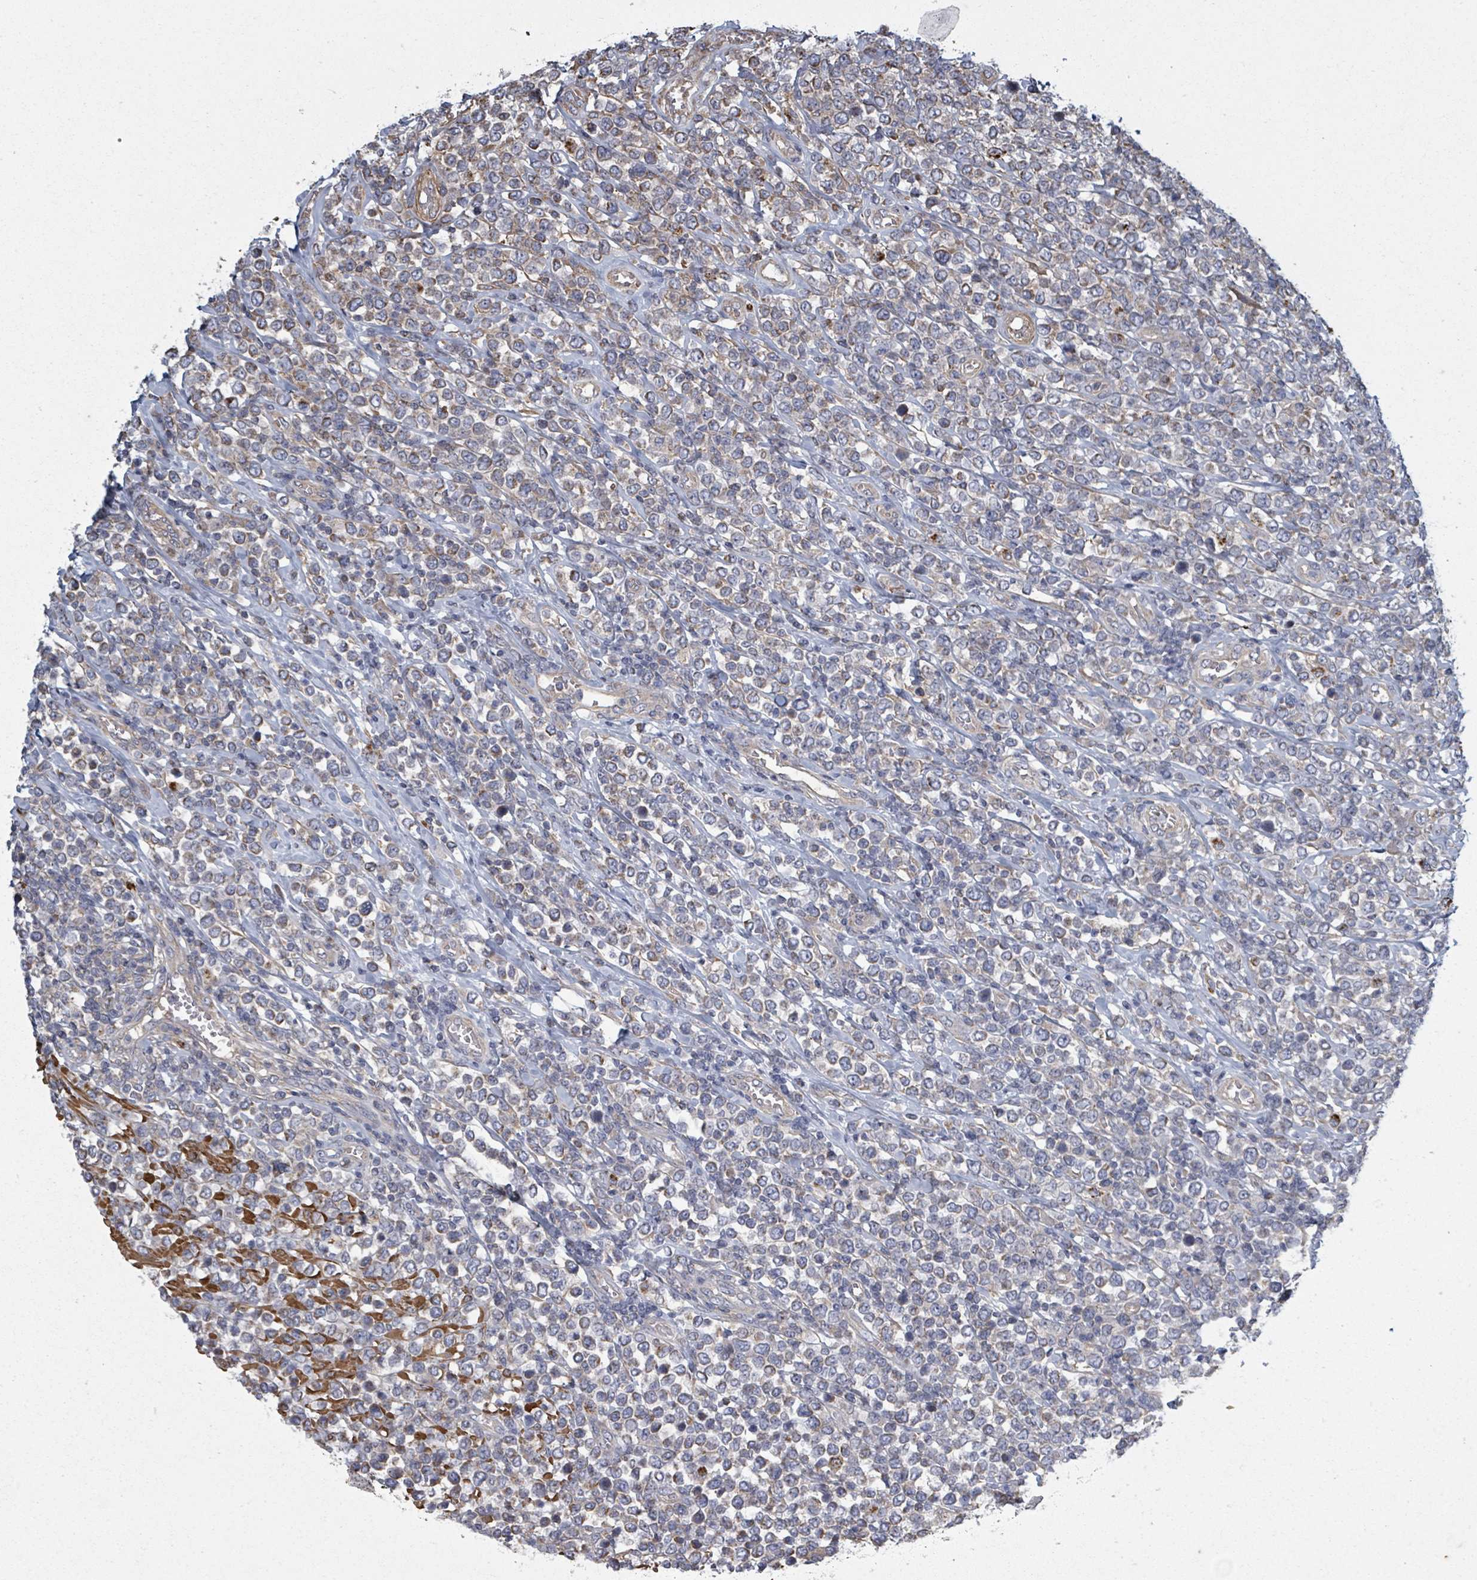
{"staining": {"intensity": "moderate", "quantity": "<25%", "location": "cytoplasmic/membranous"}, "tissue": "lymphoma", "cell_type": "Tumor cells", "image_type": "cancer", "snomed": [{"axis": "morphology", "description": "Malignant lymphoma, non-Hodgkin's type, High grade"}, {"axis": "topography", "description": "Soft tissue"}], "caption": "A high-resolution histopathology image shows IHC staining of lymphoma, which exhibits moderate cytoplasmic/membranous positivity in approximately <25% of tumor cells.", "gene": "ADCK1", "patient": {"sex": "female", "age": 56}}